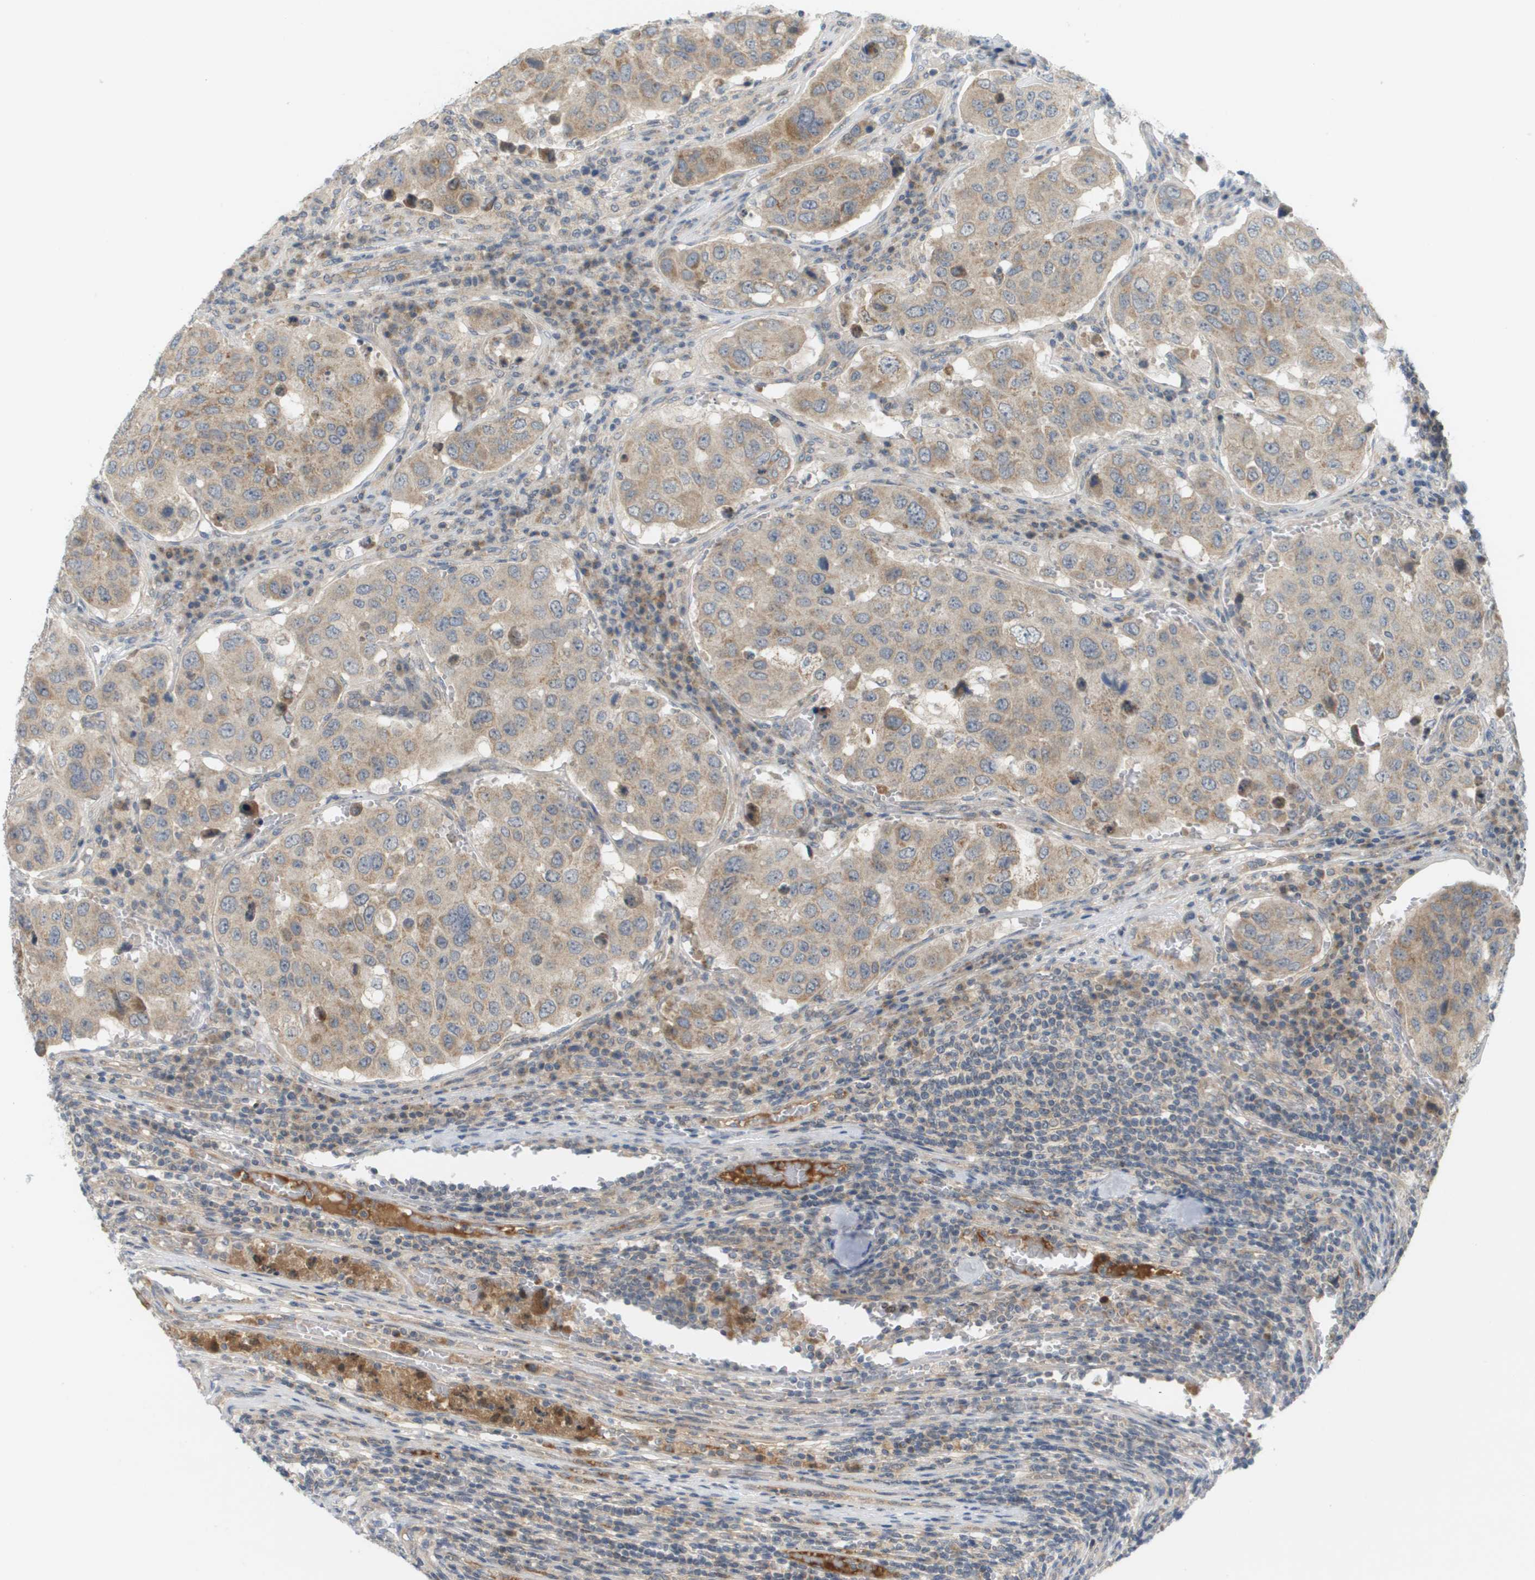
{"staining": {"intensity": "weak", "quantity": ">75%", "location": "cytoplasmic/membranous"}, "tissue": "urothelial cancer", "cell_type": "Tumor cells", "image_type": "cancer", "snomed": [{"axis": "morphology", "description": "Urothelial carcinoma, High grade"}, {"axis": "topography", "description": "Lymph node"}, {"axis": "topography", "description": "Urinary bladder"}], "caption": "Tumor cells show low levels of weak cytoplasmic/membranous positivity in approximately >75% of cells in high-grade urothelial carcinoma.", "gene": "PROC", "patient": {"sex": "male", "age": 51}}